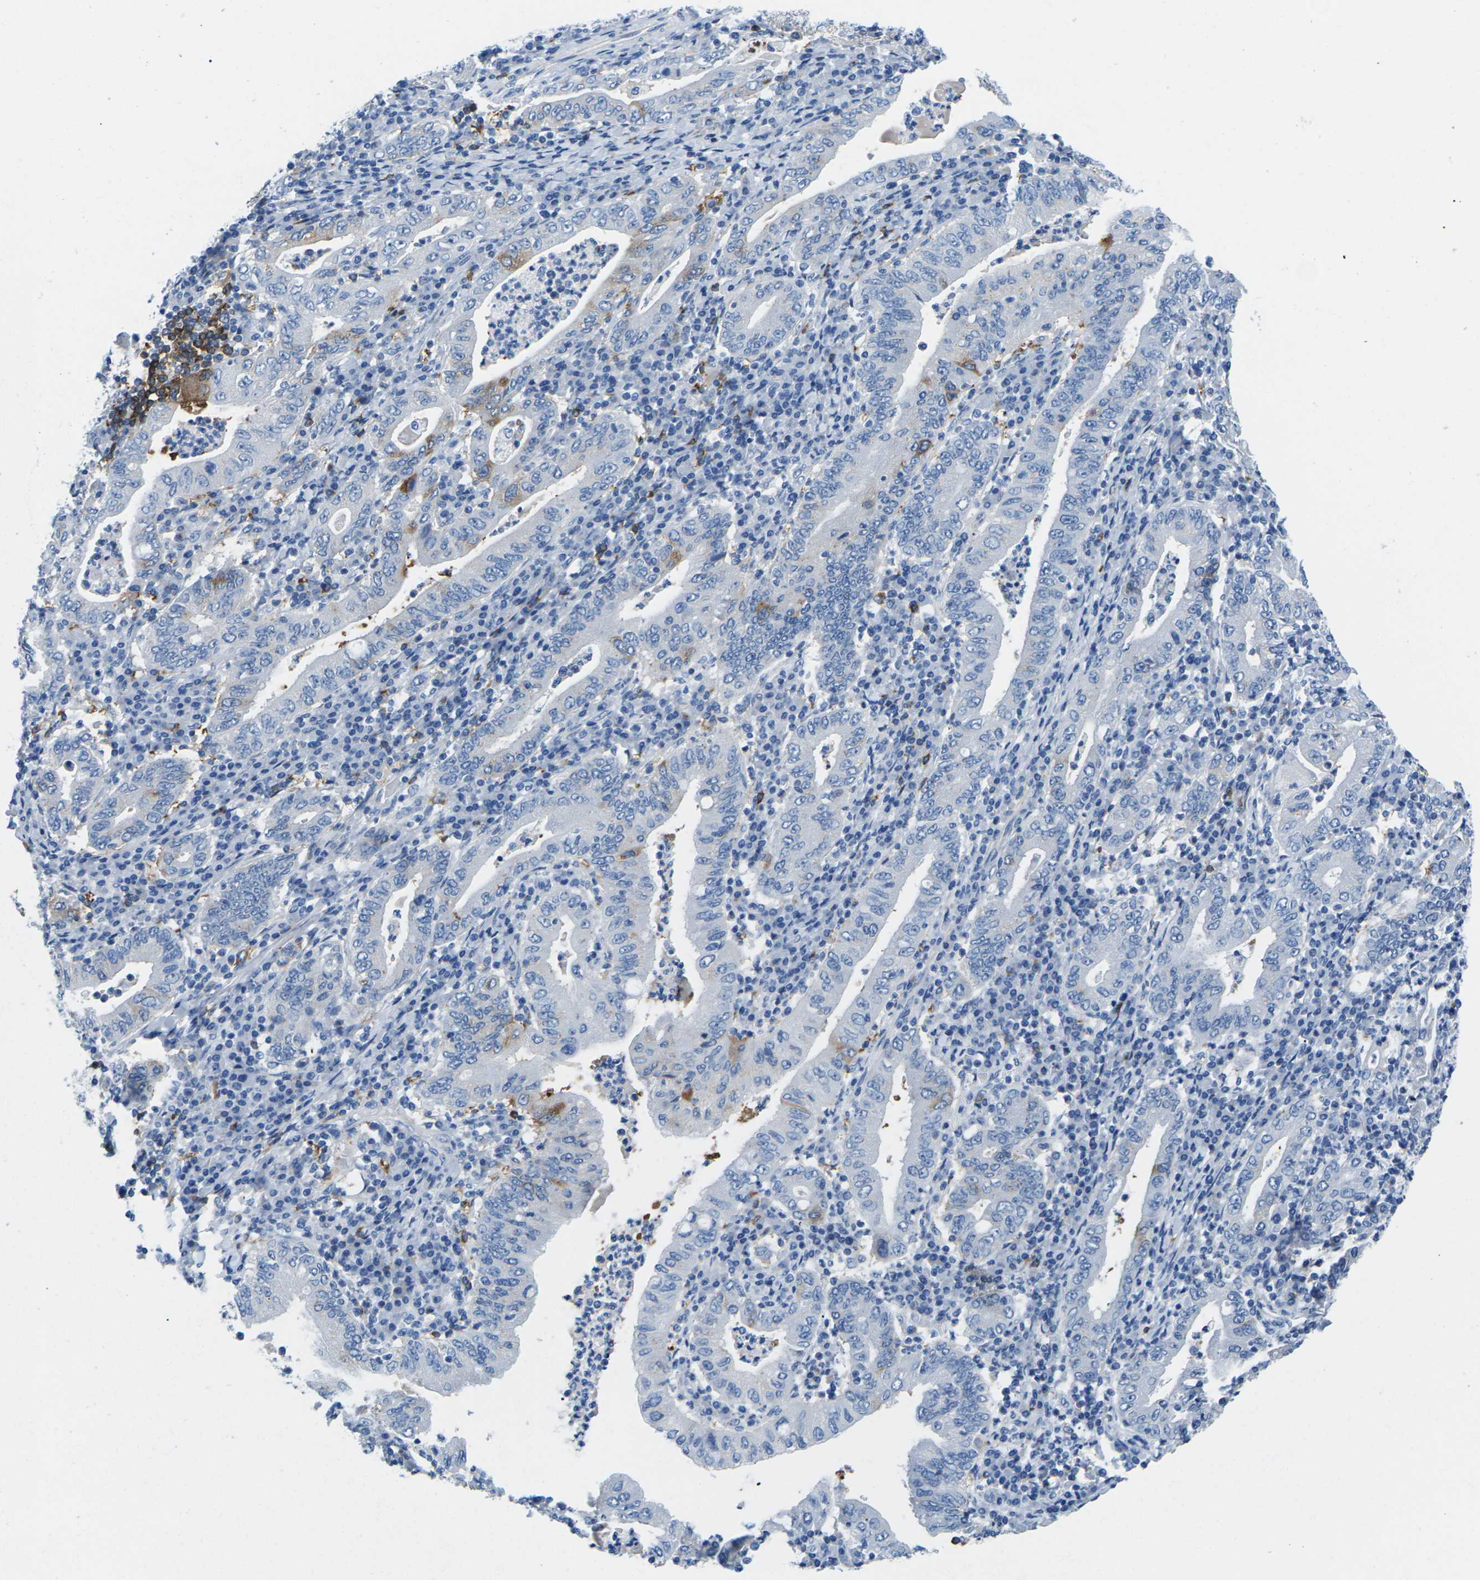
{"staining": {"intensity": "moderate", "quantity": "<25%", "location": "cytoplasmic/membranous"}, "tissue": "stomach cancer", "cell_type": "Tumor cells", "image_type": "cancer", "snomed": [{"axis": "morphology", "description": "Normal tissue, NOS"}, {"axis": "morphology", "description": "Adenocarcinoma, NOS"}, {"axis": "topography", "description": "Esophagus"}, {"axis": "topography", "description": "Stomach, upper"}, {"axis": "topography", "description": "Peripheral nerve tissue"}], "caption": "Stomach cancer (adenocarcinoma) was stained to show a protein in brown. There is low levels of moderate cytoplasmic/membranous positivity in about <25% of tumor cells. Nuclei are stained in blue.", "gene": "SYNGR2", "patient": {"sex": "male", "age": 62}}